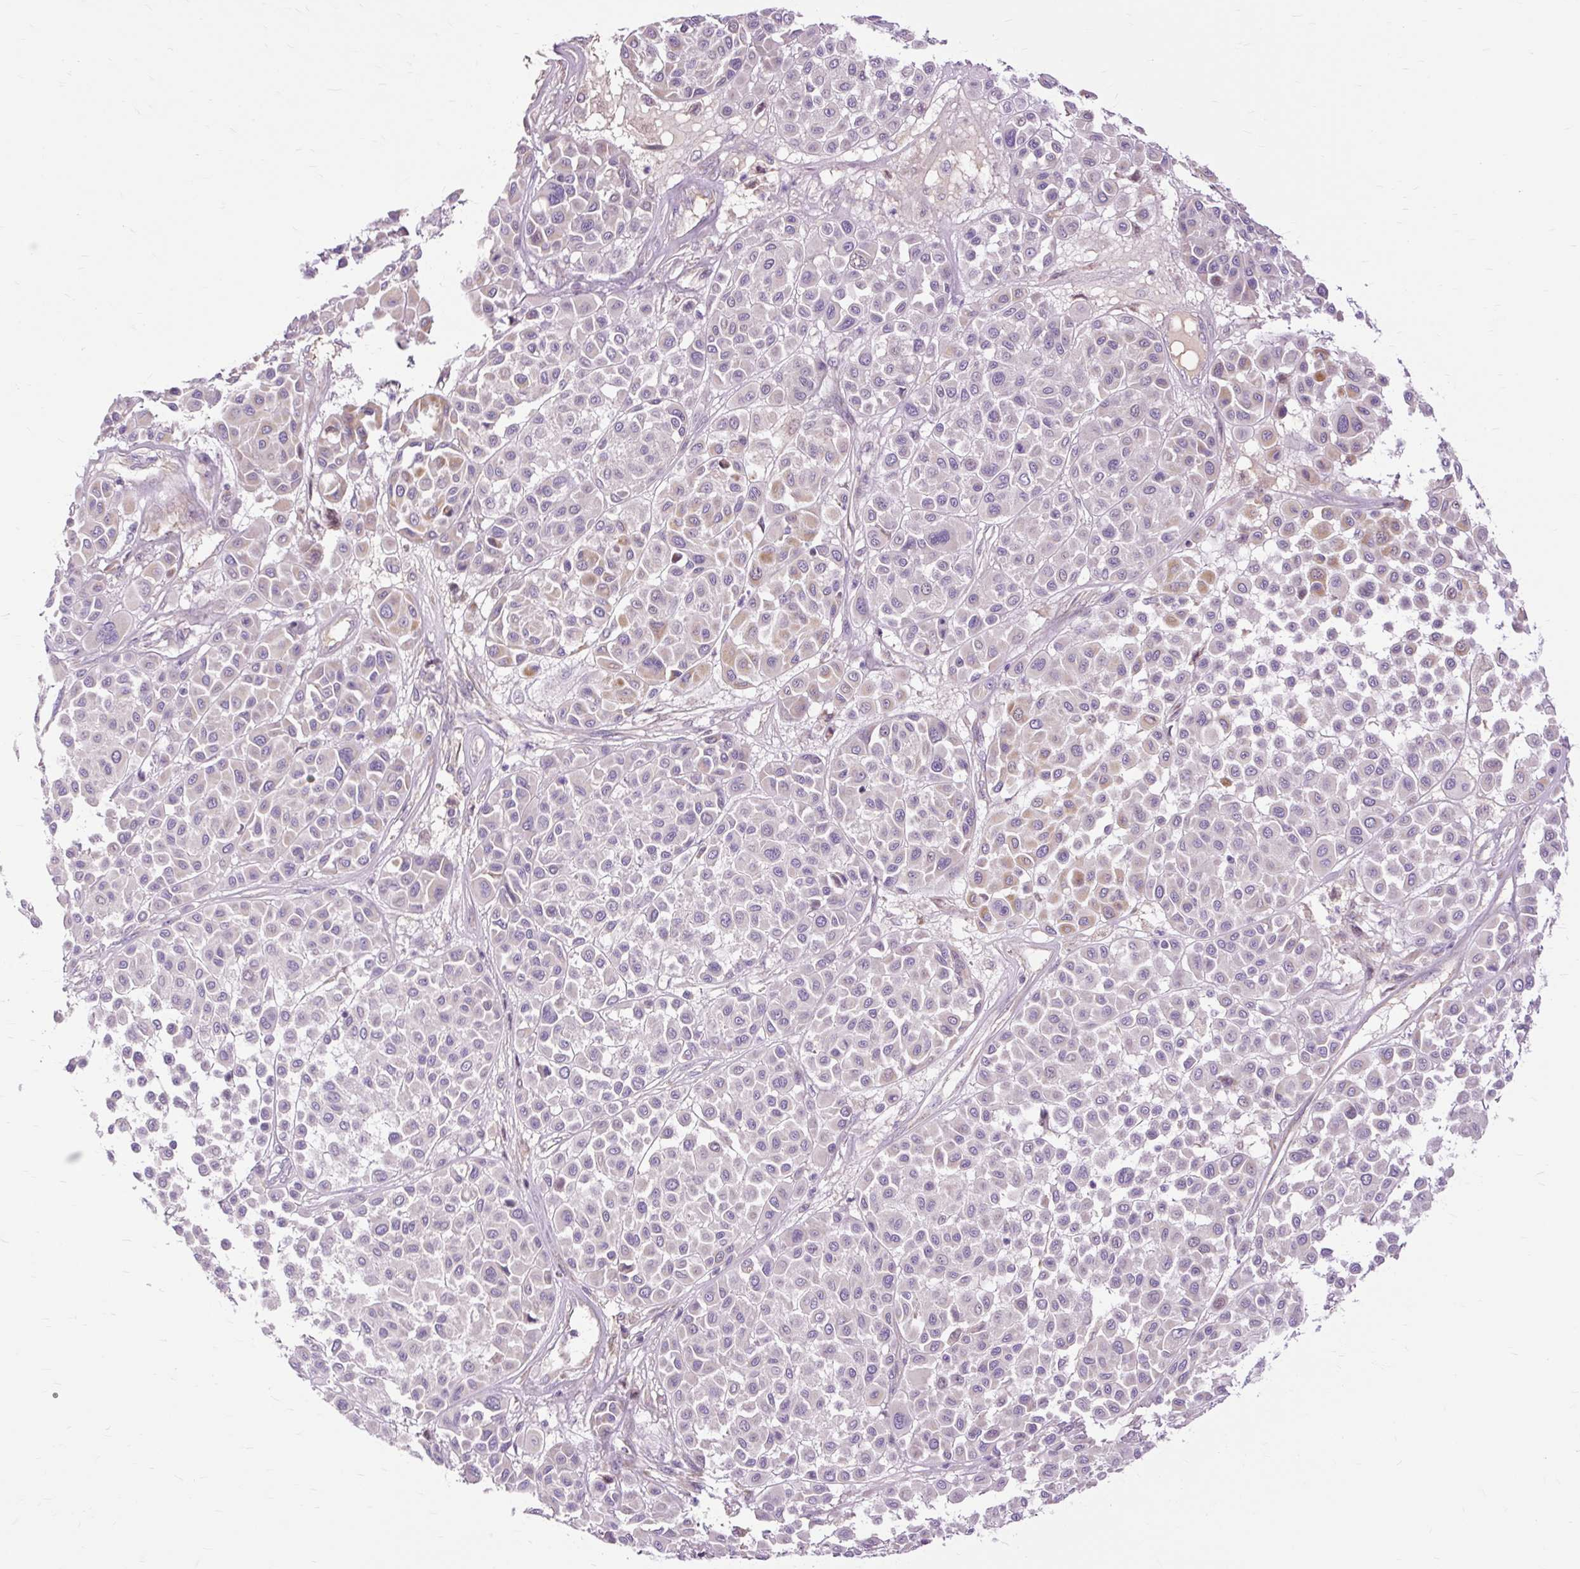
{"staining": {"intensity": "weak", "quantity": "<25%", "location": "cytoplasmic/membranous"}, "tissue": "melanoma", "cell_type": "Tumor cells", "image_type": "cancer", "snomed": [{"axis": "morphology", "description": "Malignant melanoma, Metastatic site"}, {"axis": "topography", "description": "Soft tissue"}], "caption": "Tumor cells are negative for protein expression in human melanoma.", "gene": "PDZD2", "patient": {"sex": "male", "age": 41}}